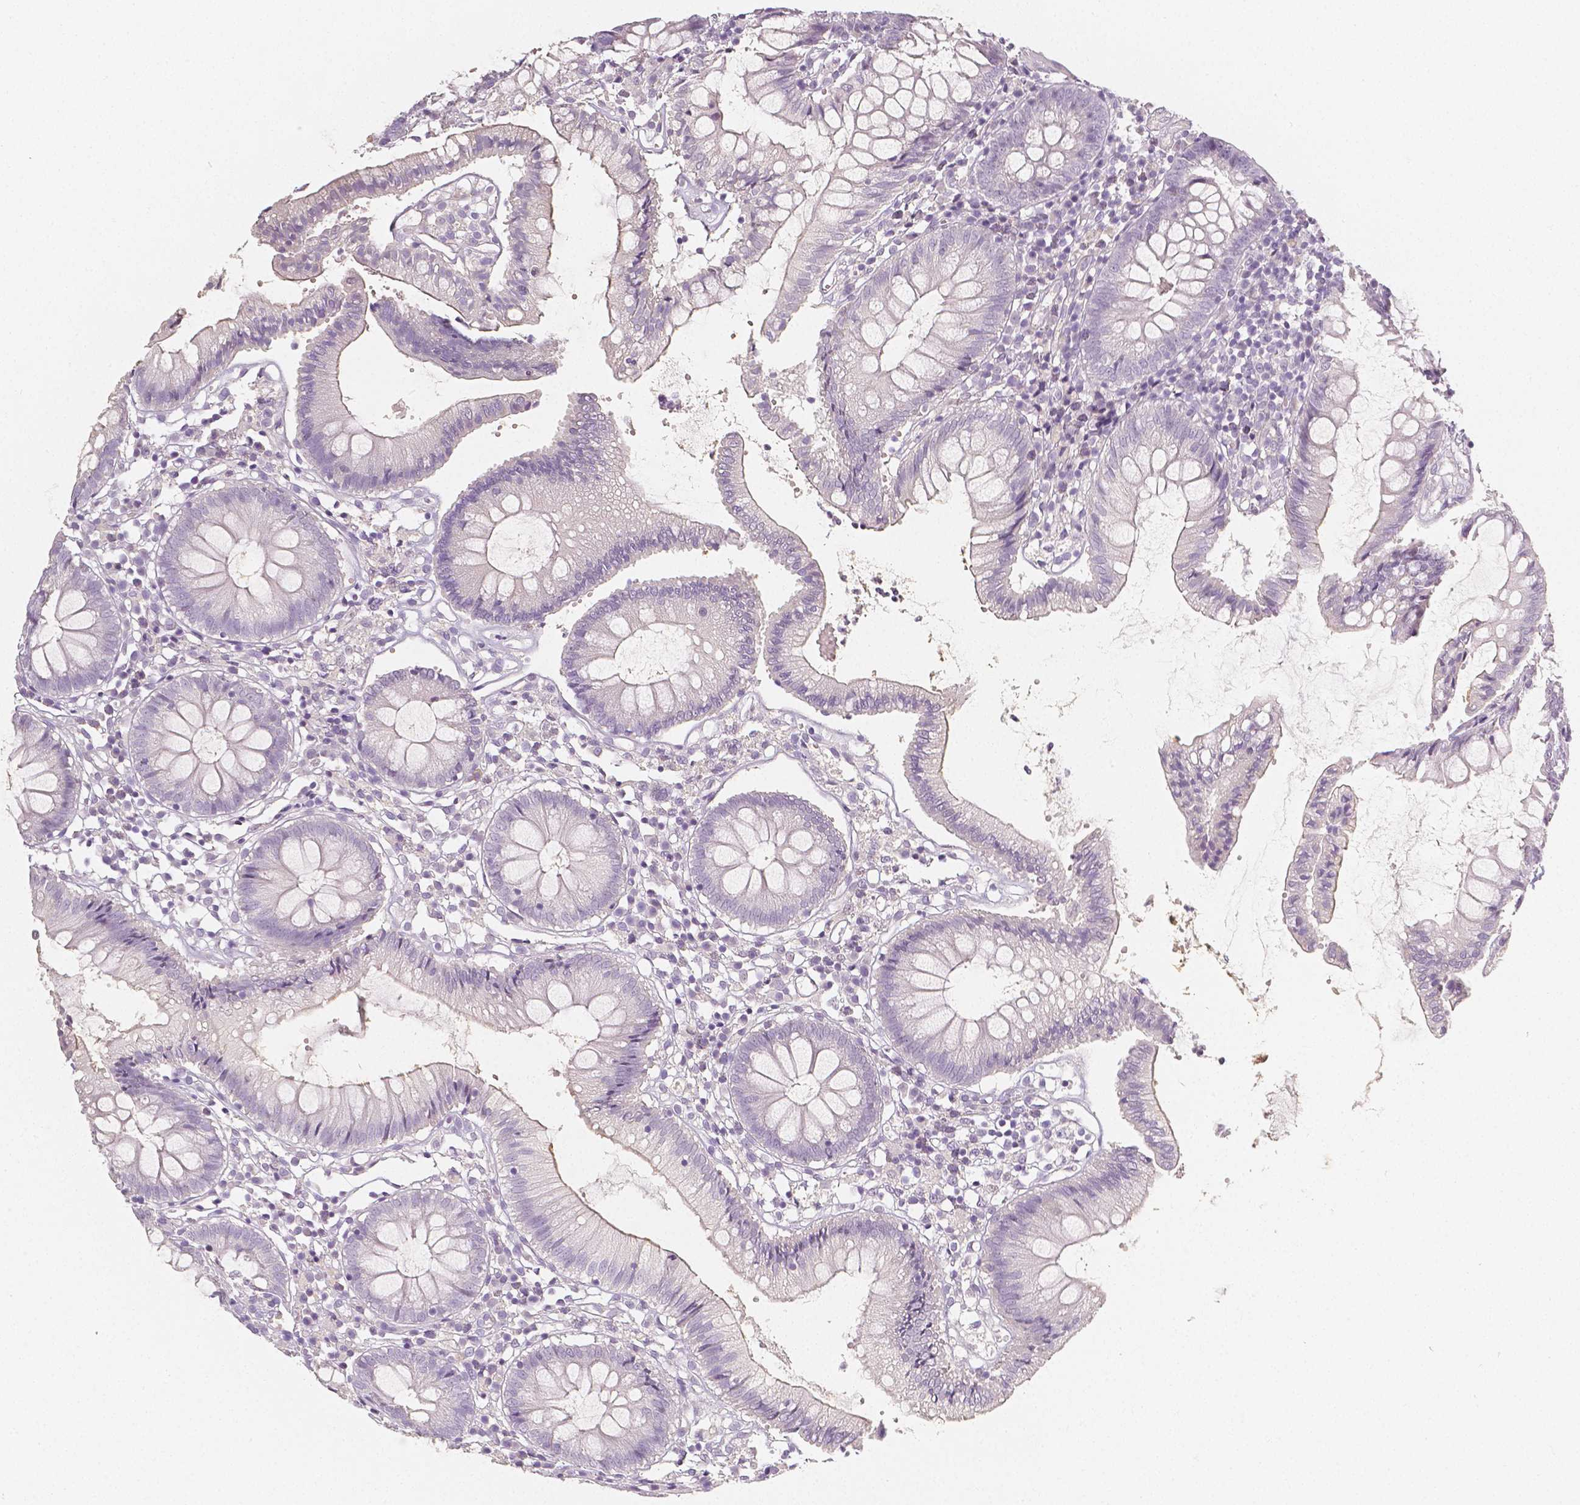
{"staining": {"intensity": "weak", "quantity": "<25%", "location": "cytoplasmic/membranous"}, "tissue": "colon", "cell_type": "Endothelial cells", "image_type": "normal", "snomed": [{"axis": "morphology", "description": "Normal tissue, NOS"}, {"axis": "morphology", "description": "Adenocarcinoma, NOS"}, {"axis": "topography", "description": "Colon"}], "caption": "The photomicrograph demonstrates no significant positivity in endothelial cells of colon.", "gene": "THY1", "patient": {"sex": "male", "age": 83}}